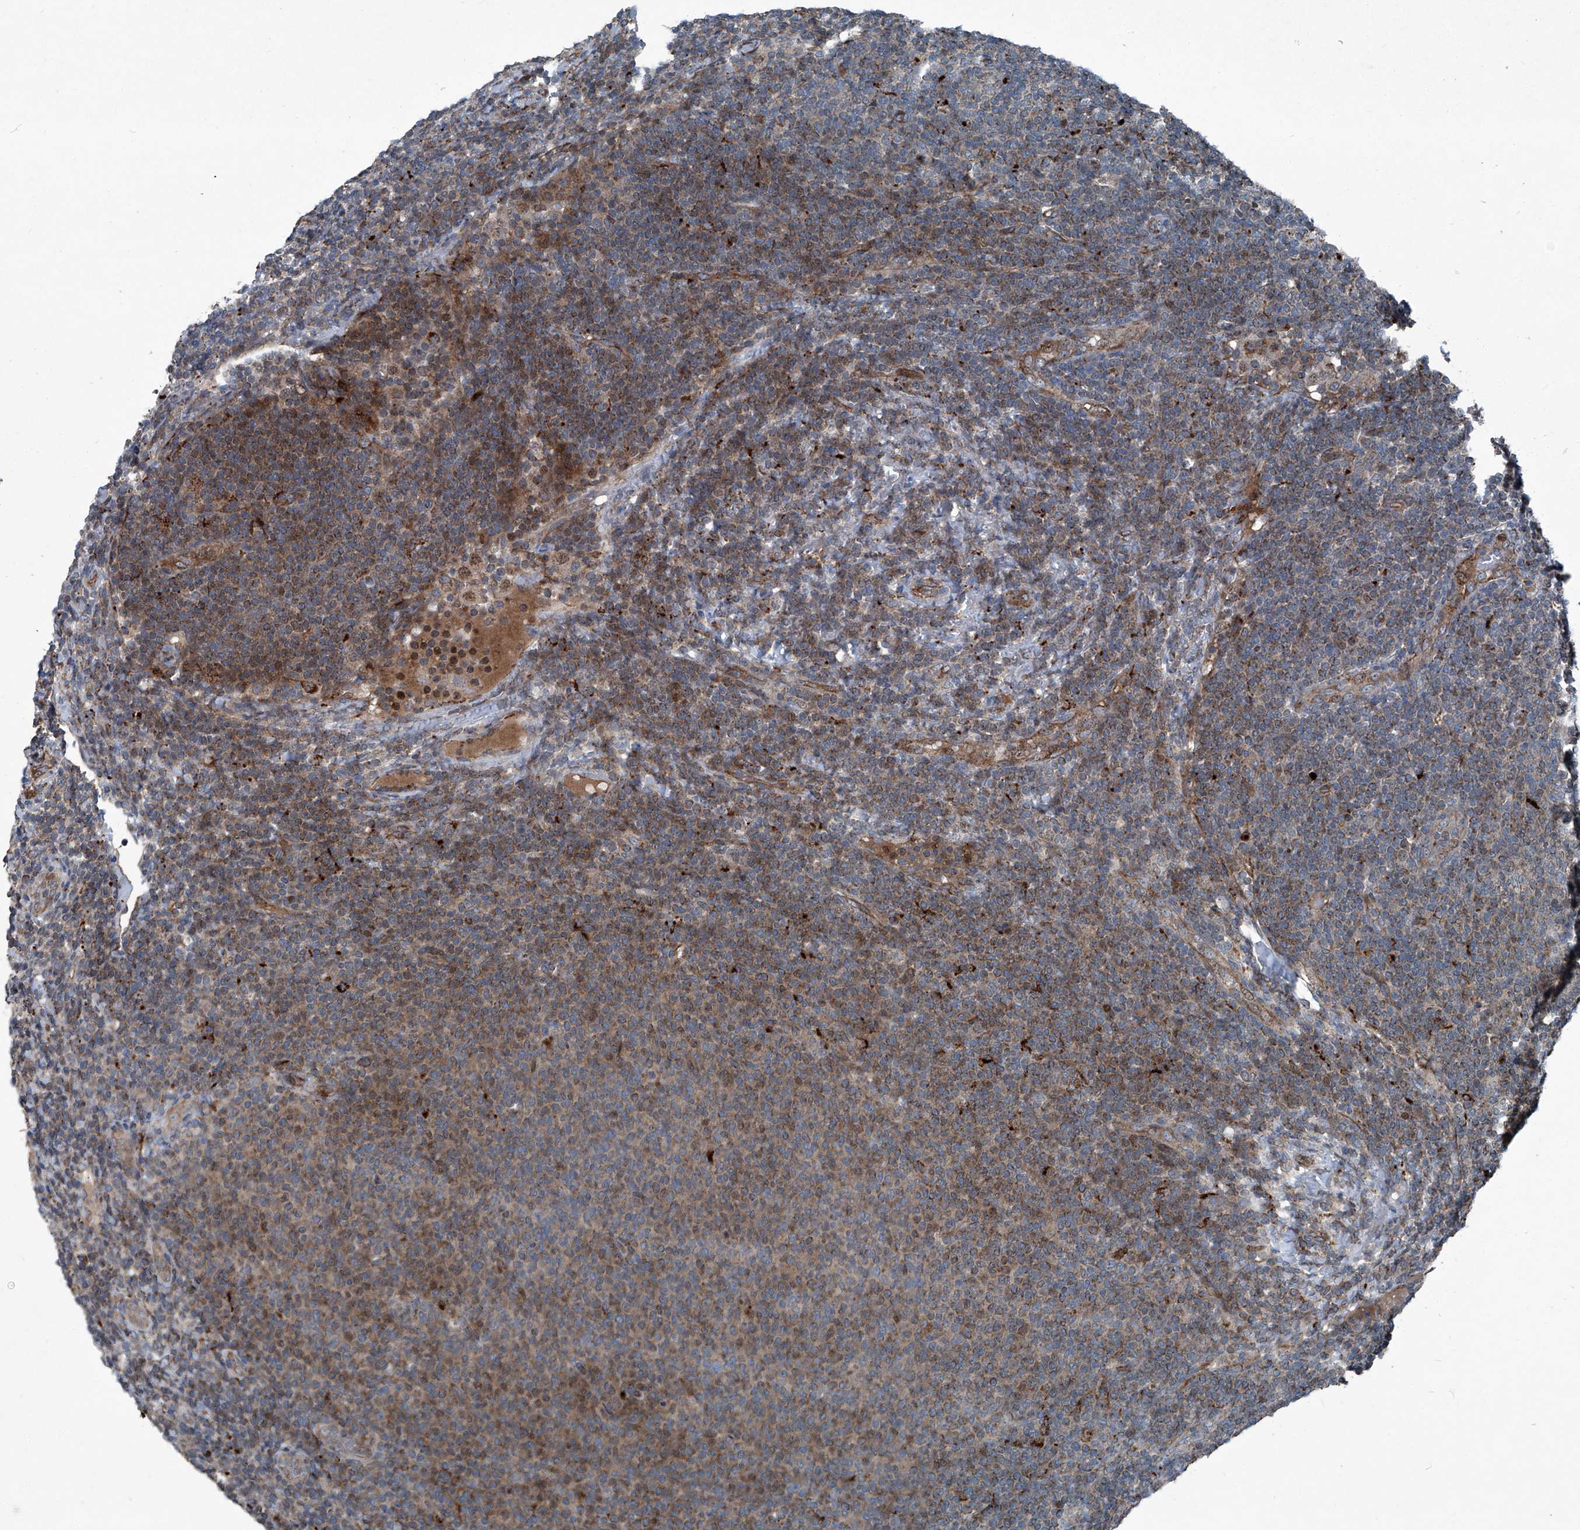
{"staining": {"intensity": "moderate", "quantity": "25%-75%", "location": "cytoplasmic/membranous"}, "tissue": "lymphoma", "cell_type": "Tumor cells", "image_type": "cancer", "snomed": [{"axis": "morphology", "description": "Malignant lymphoma, non-Hodgkin's type, Low grade"}, {"axis": "topography", "description": "Lymph node"}], "caption": "There is medium levels of moderate cytoplasmic/membranous staining in tumor cells of lymphoma, as demonstrated by immunohistochemical staining (brown color).", "gene": "SENP2", "patient": {"sex": "male", "age": 66}}